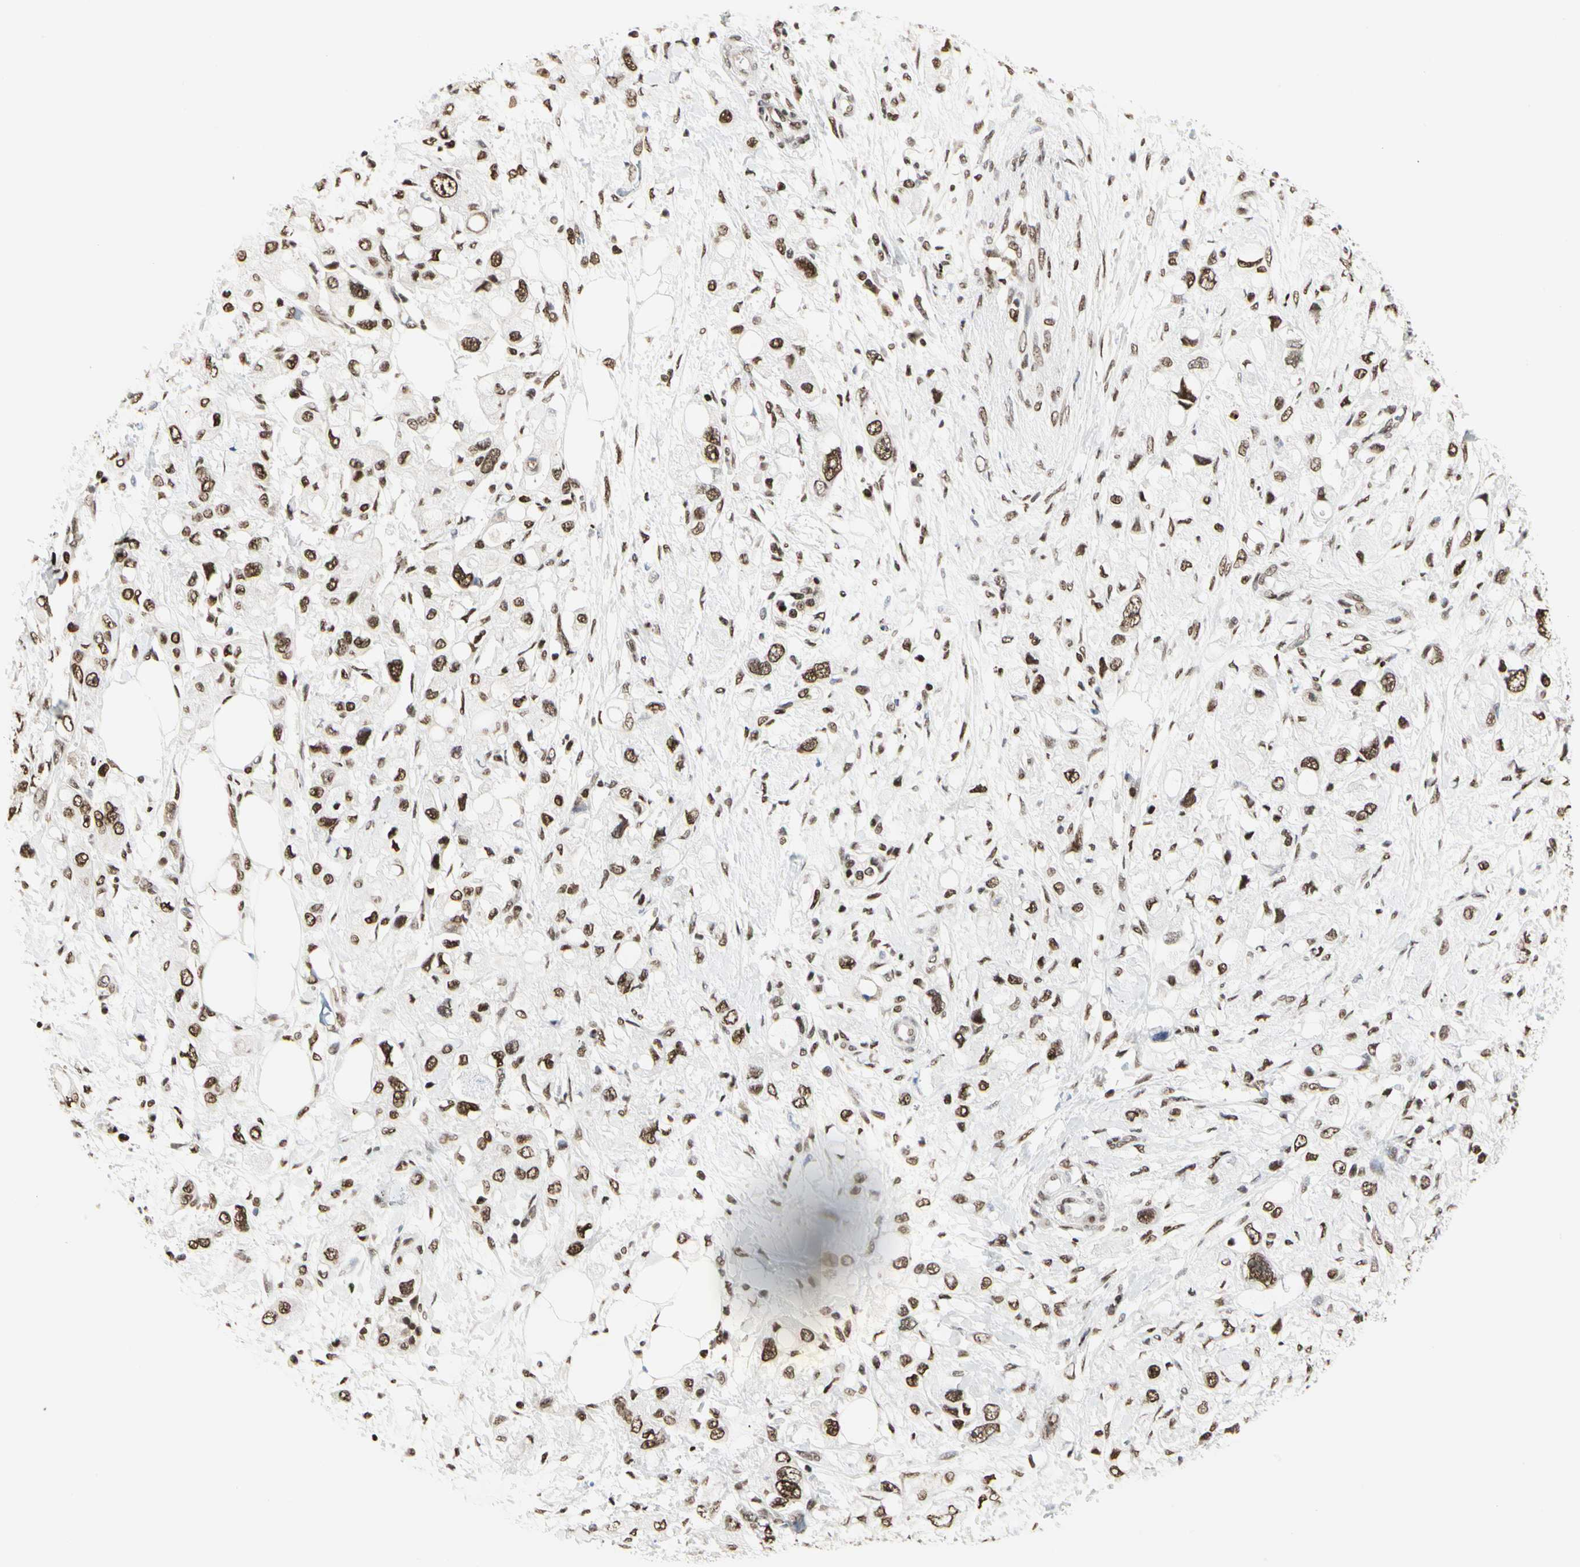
{"staining": {"intensity": "moderate", "quantity": ">75%", "location": "nuclear"}, "tissue": "pancreatic cancer", "cell_type": "Tumor cells", "image_type": "cancer", "snomed": [{"axis": "morphology", "description": "Adenocarcinoma, NOS"}, {"axis": "topography", "description": "Pancreas"}], "caption": "About >75% of tumor cells in adenocarcinoma (pancreatic) exhibit moderate nuclear protein staining as visualized by brown immunohistochemical staining.", "gene": "PRMT3", "patient": {"sex": "female", "age": 56}}